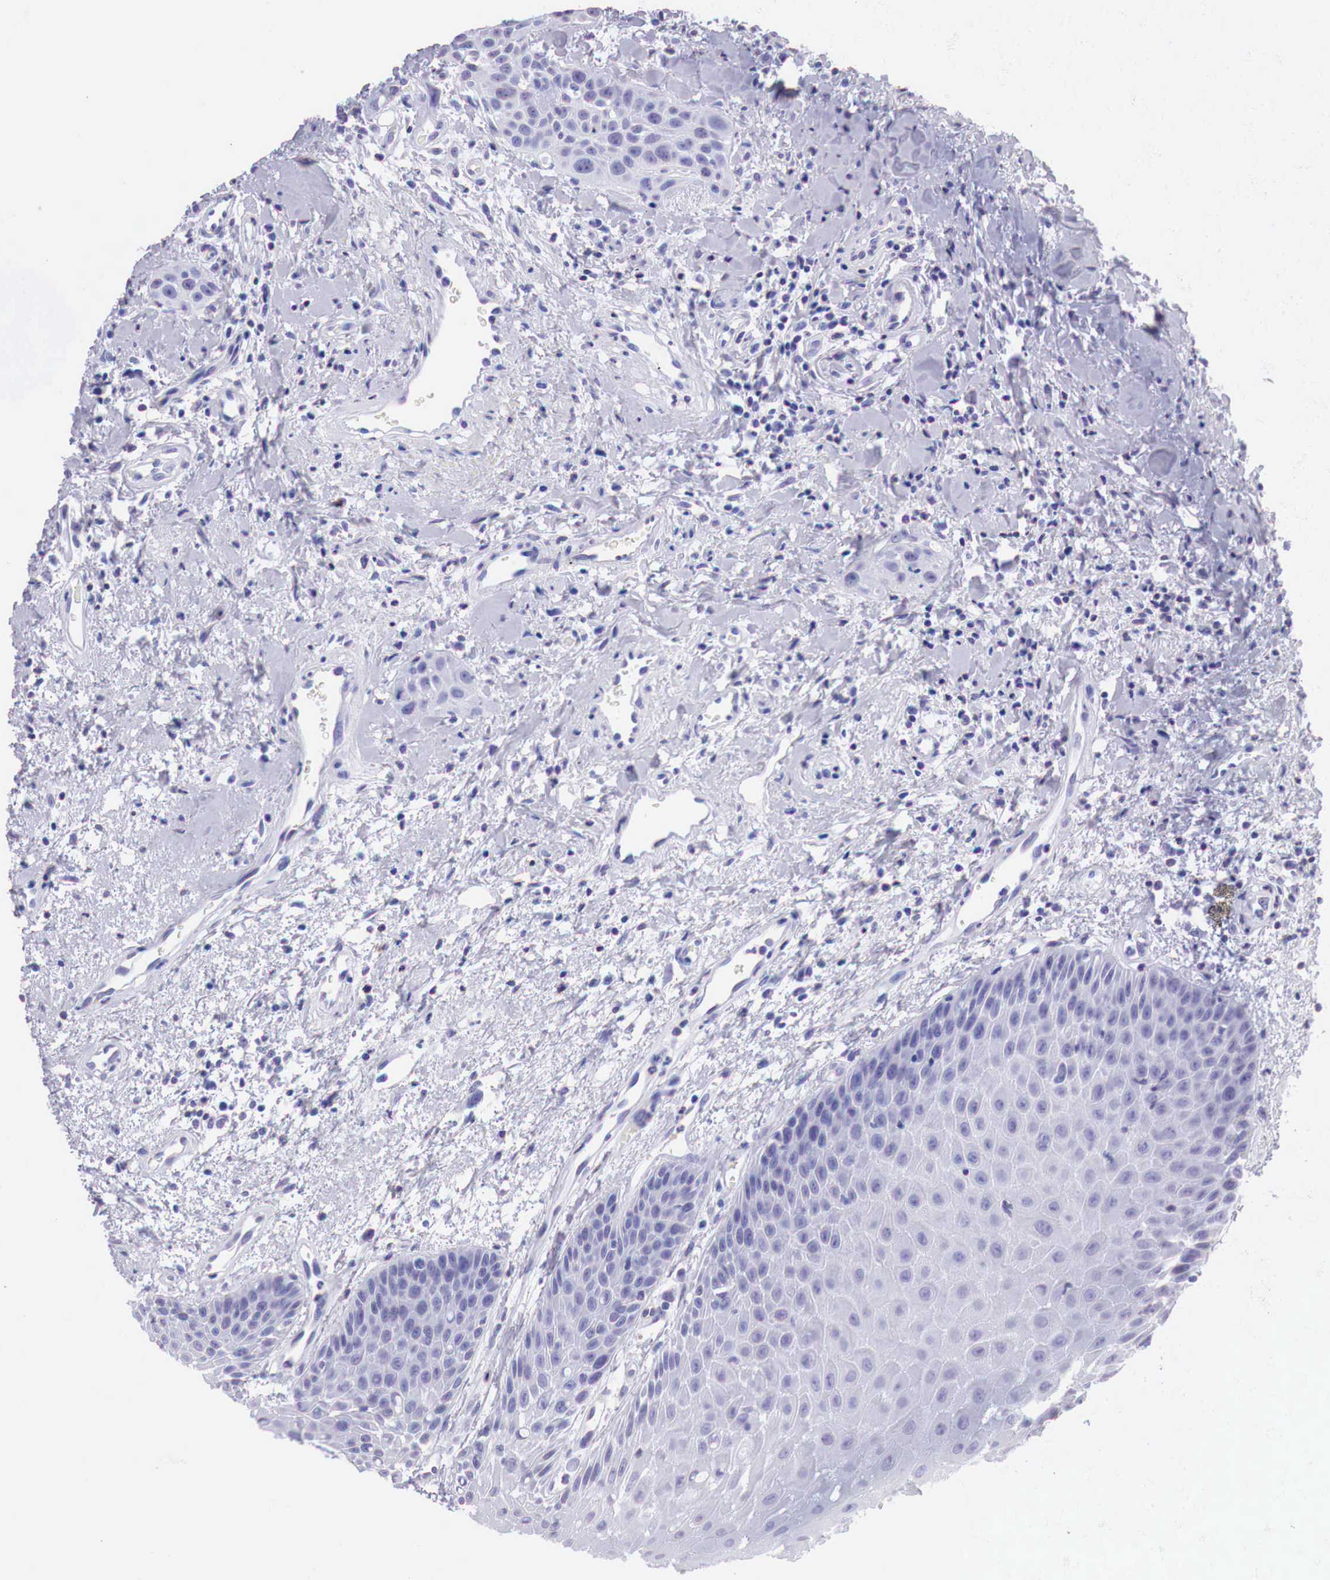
{"staining": {"intensity": "negative", "quantity": "none", "location": "none"}, "tissue": "oral mucosa", "cell_type": "Squamous epithelial cells", "image_type": "normal", "snomed": [{"axis": "morphology", "description": "Normal tissue, NOS"}, {"axis": "topography", "description": "Oral tissue"}], "caption": "This is a histopathology image of IHC staining of benign oral mucosa, which shows no positivity in squamous epithelial cells. (Stains: DAB (3,3'-diaminobenzidine) immunohistochemistry (IHC) with hematoxylin counter stain, Microscopy: brightfield microscopy at high magnification).", "gene": "PABIR2", "patient": {"sex": "male", "age": 54}}